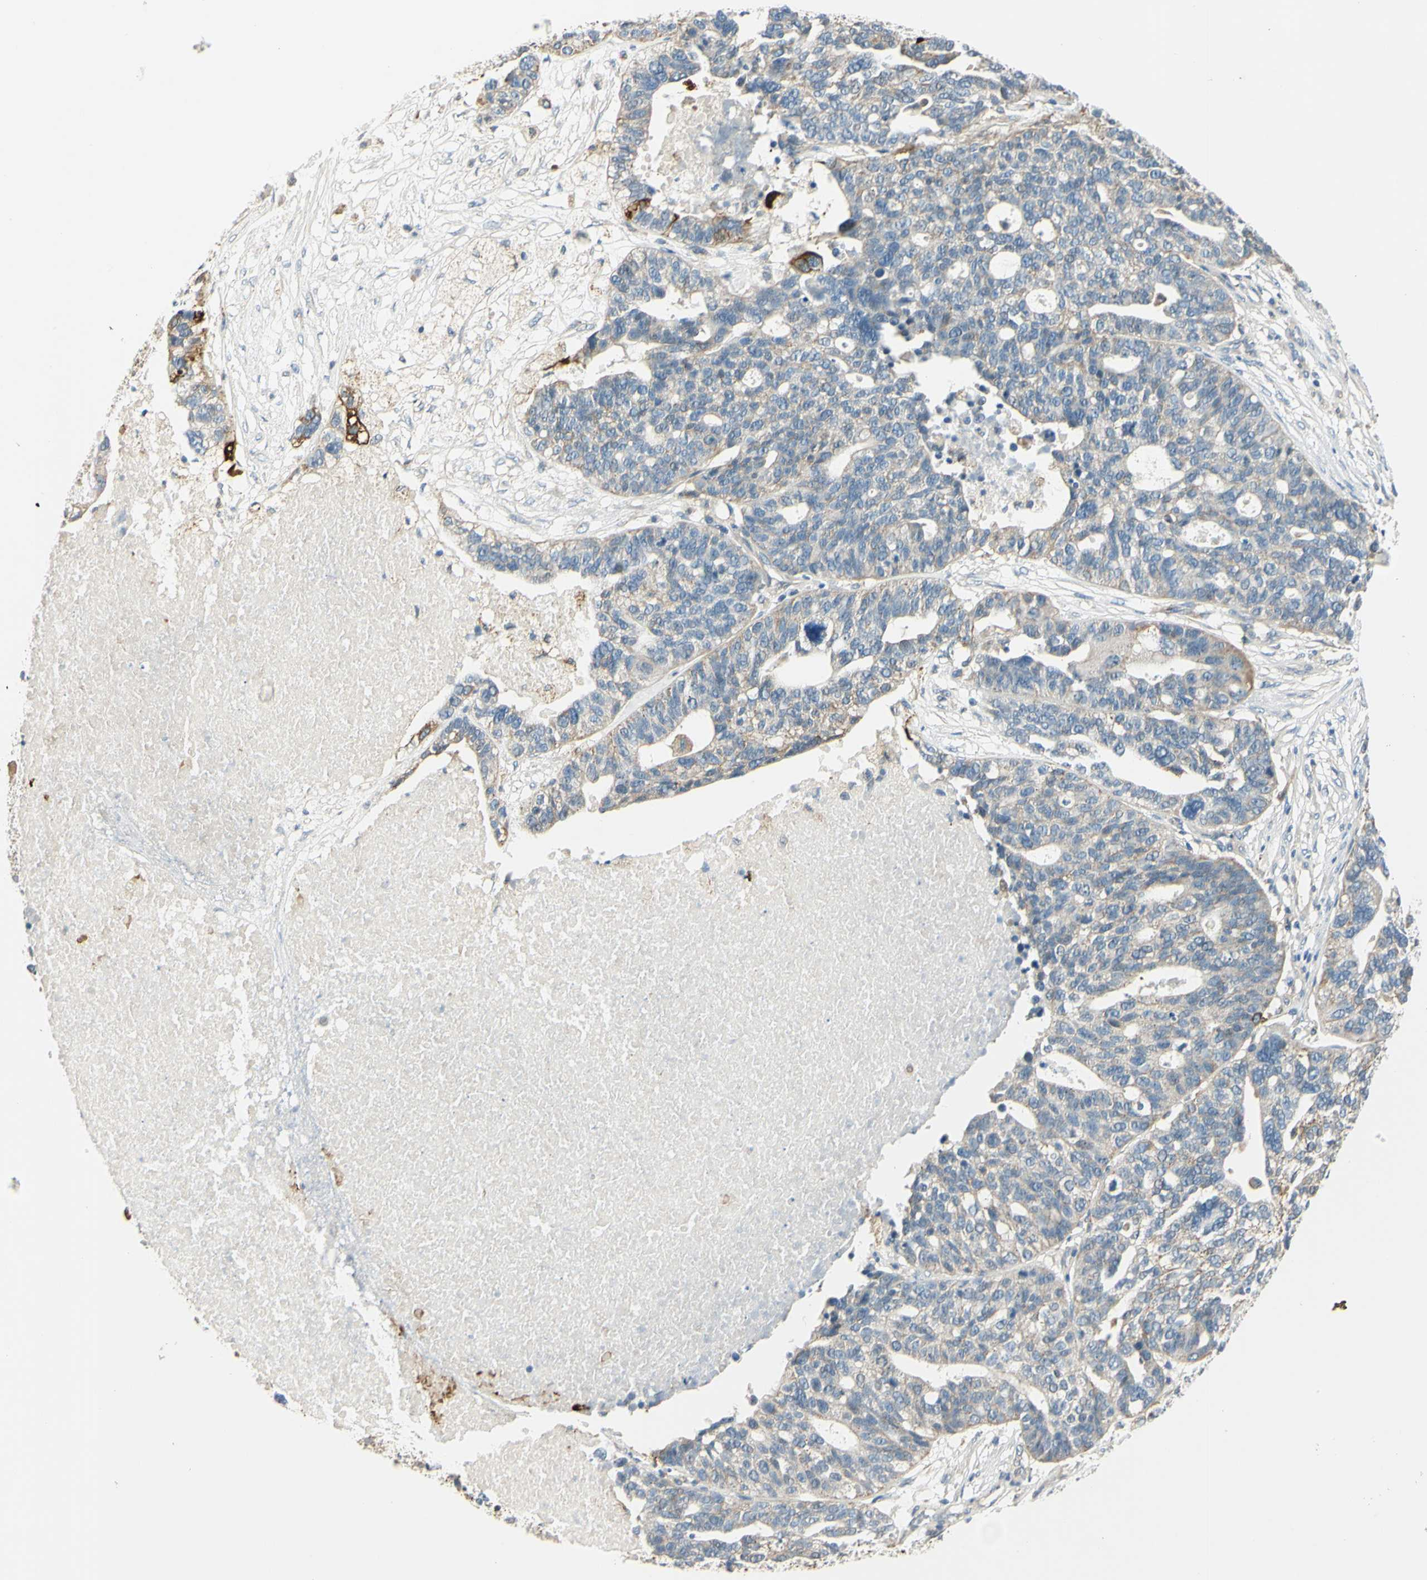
{"staining": {"intensity": "moderate", "quantity": "<25%", "location": "cytoplasmic/membranous"}, "tissue": "ovarian cancer", "cell_type": "Tumor cells", "image_type": "cancer", "snomed": [{"axis": "morphology", "description": "Cystadenocarcinoma, serous, NOS"}, {"axis": "topography", "description": "Ovary"}], "caption": "A photomicrograph of ovarian serous cystadenocarcinoma stained for a protein reveals moderate cytoplasmic/membranous brown staining in tumor cells.", "gene": "LAMA3", "patient": {"sex": "female", "age": 59}}